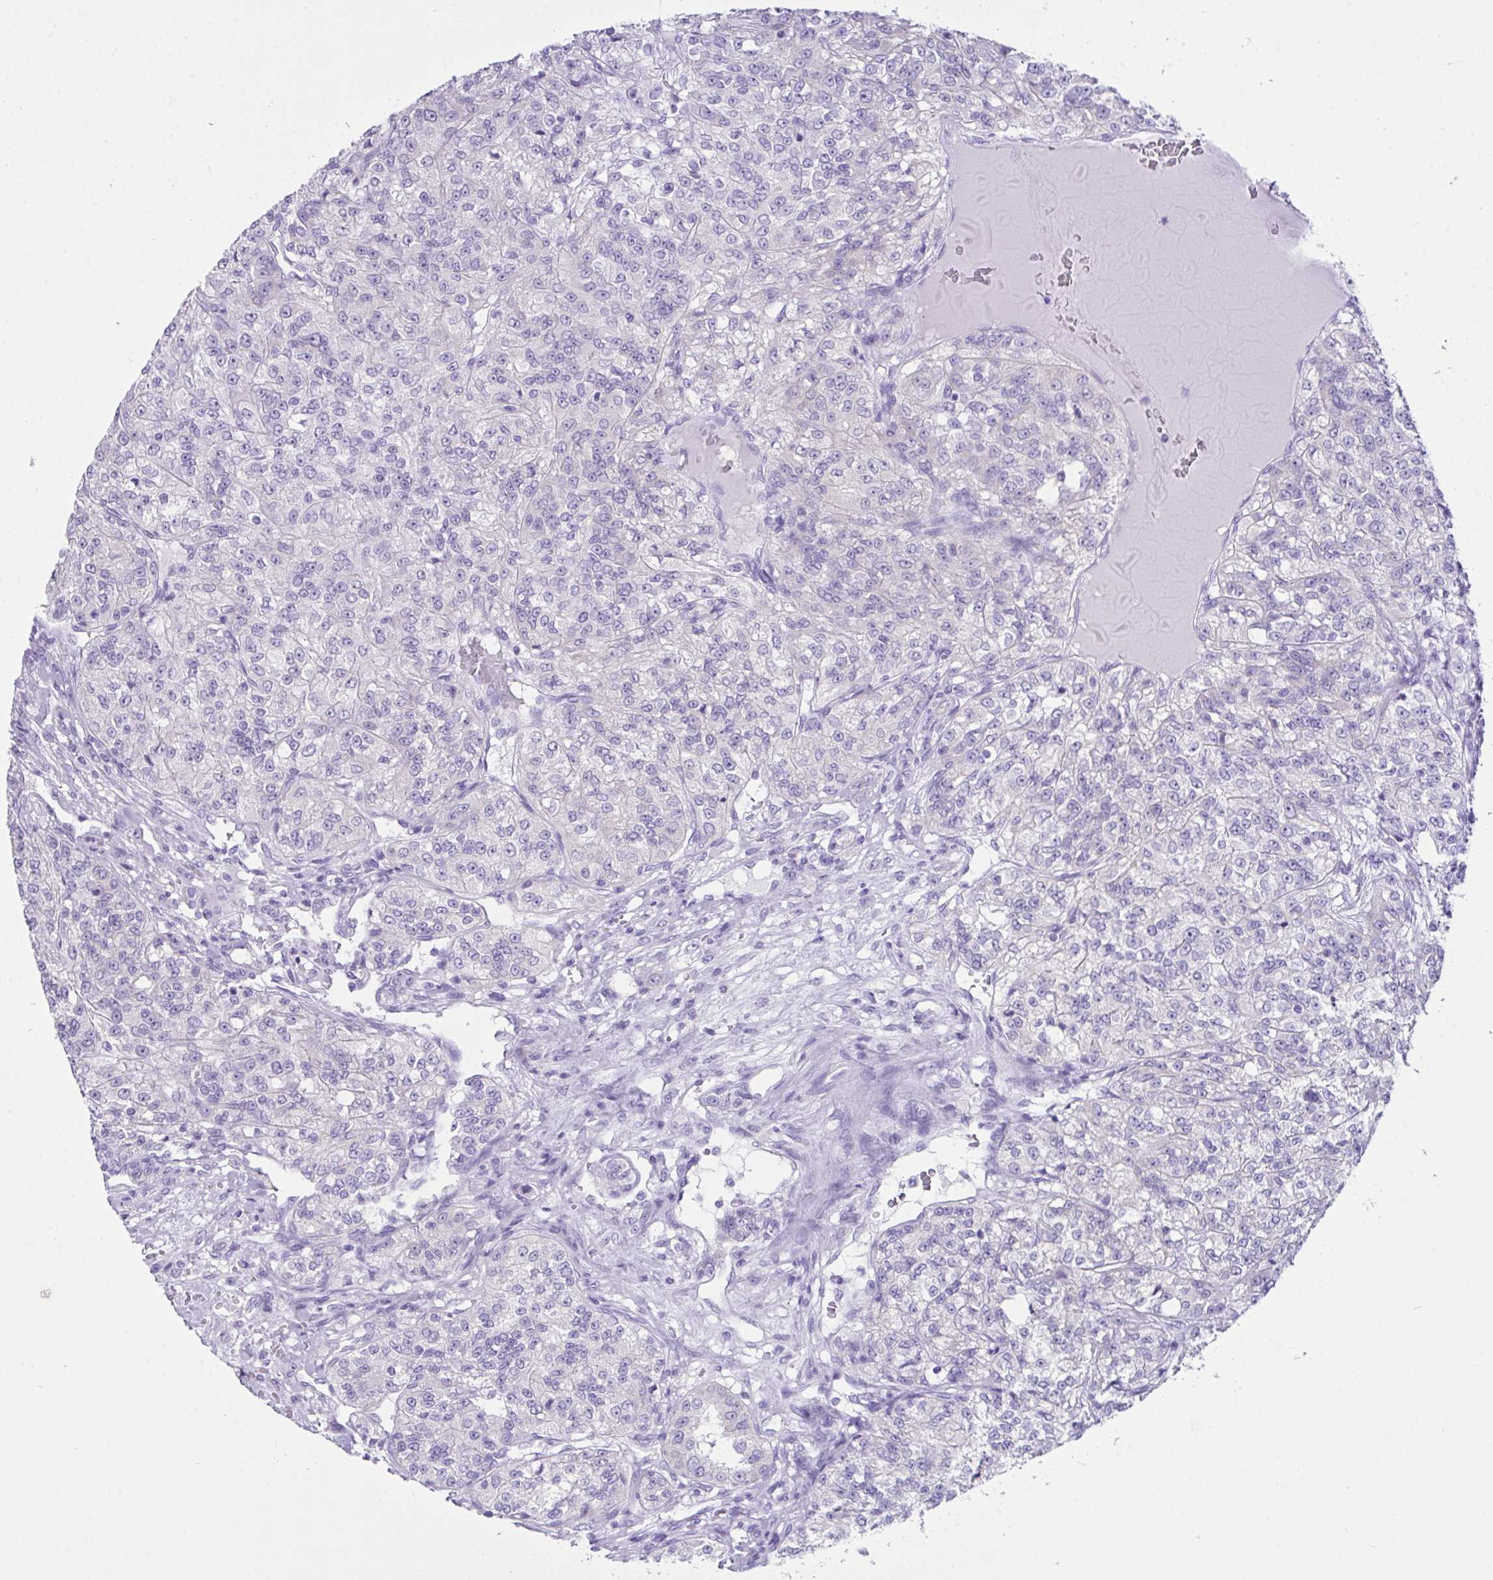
{"staining": {"intensity": "negative", "quantity": "none", "location": "none"}, "tissue": "renal cancer", "cell_type": "Tumor cells", "image_type": "cancer", "snomed": [{"axis": "morphology", "description": "Adenocarcinoma, NOS"}, {"axis": "topography", "description": "Kidney"}], "caption": "DAB immunohistochemical staining of human renal cancer (adenocarcinoma) exhibits no significant staining in tumor cells.", "gene": "LGALS4", "patient": {"sex": "female", "age": 63}}